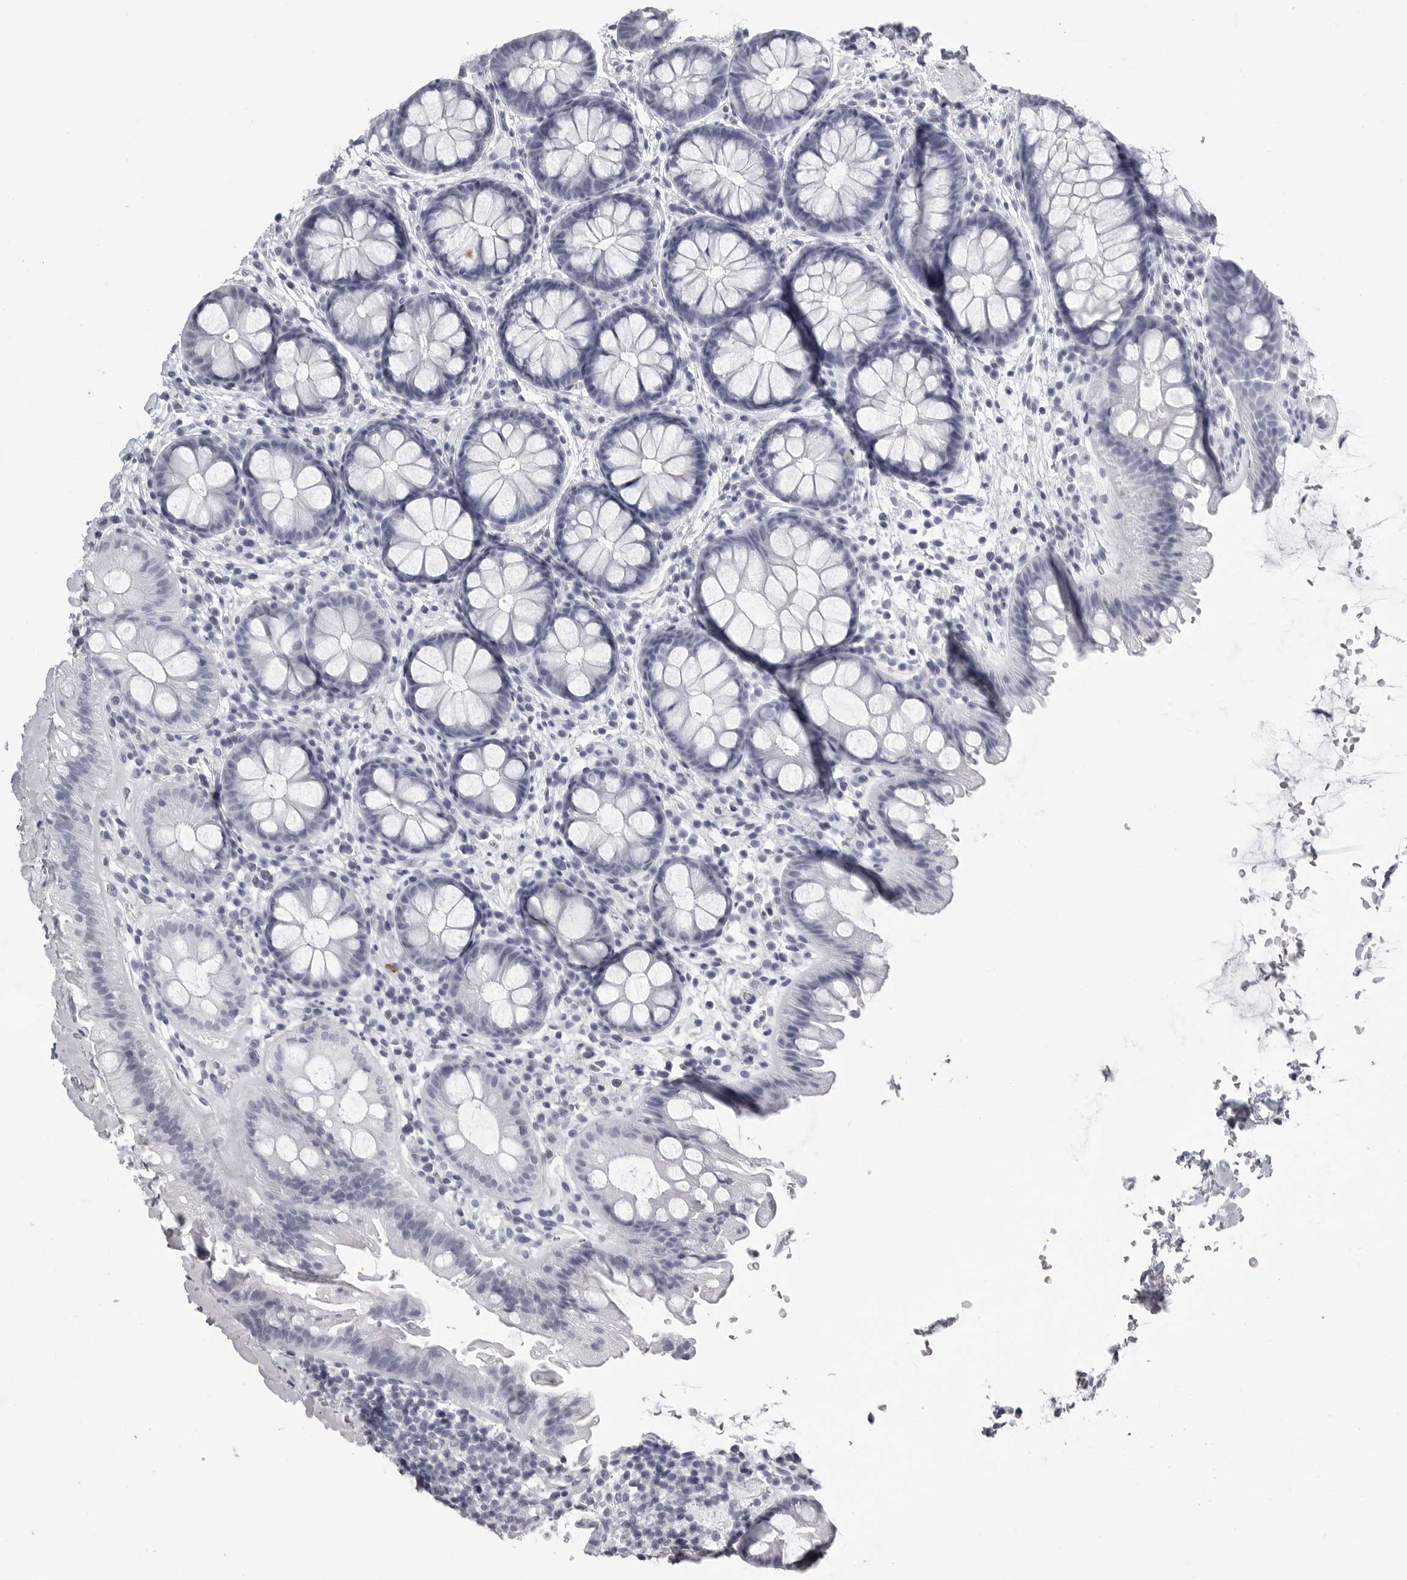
{"staining": {"intensity": "negative", "quantity": "none", "location": "none"}, "tissue": "colon", "cell_type": "Endothelial cells", "image_type": "normal", "snomed": [{"axis": "morphology", "description": "Normal tissue, NOS"}, {"axis": "topography", "description": "Colon"}], "caption": "Protein analysis of unremarkable colon exhibits no significant expression in endothelial cells.", "gene": "BPIFA1", "patient": {"sex": "female", "age": 62}}